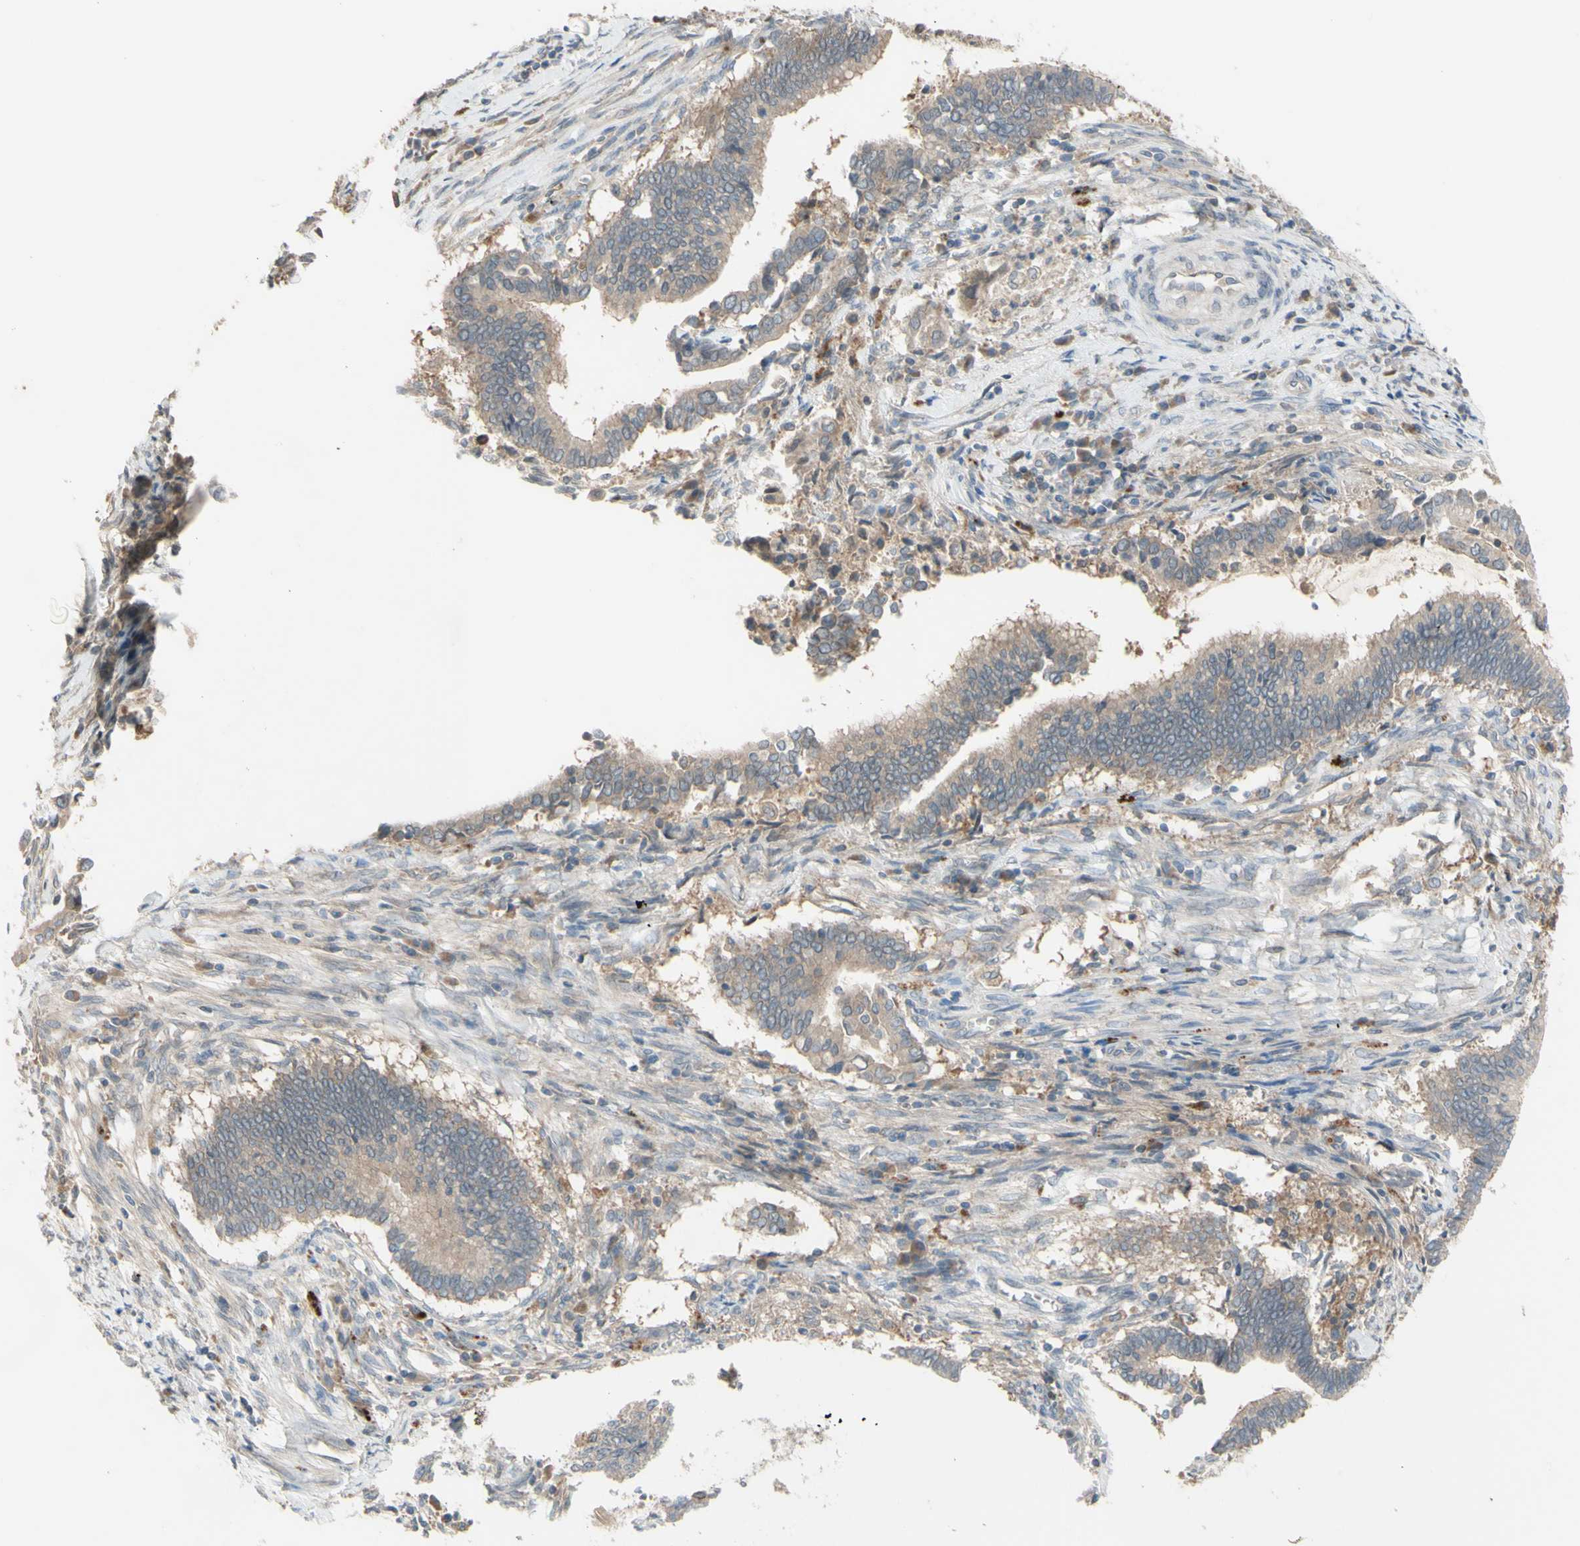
{"staining": {"intensity": "weak", "quantity": ">75%", "location": "cytoplasmic/membranous"}, "tissue": "cervical cancer", "cell_type": "Tumor cells", "image_type": "cancer", "snomed": [{"axis": "morphology", "description": "Adenocarcinoma, NOS"}, {"axis": "topography", "description": "Cervix"}], "caption": "Protein expression analysis of human cervical cancer (adenocarcinoma) reveals weak cytoplasmic/membranous positivity in about >75% of tumor cells.", "gene": "AFP", "patient": {"sex": "female", "age": 44}}